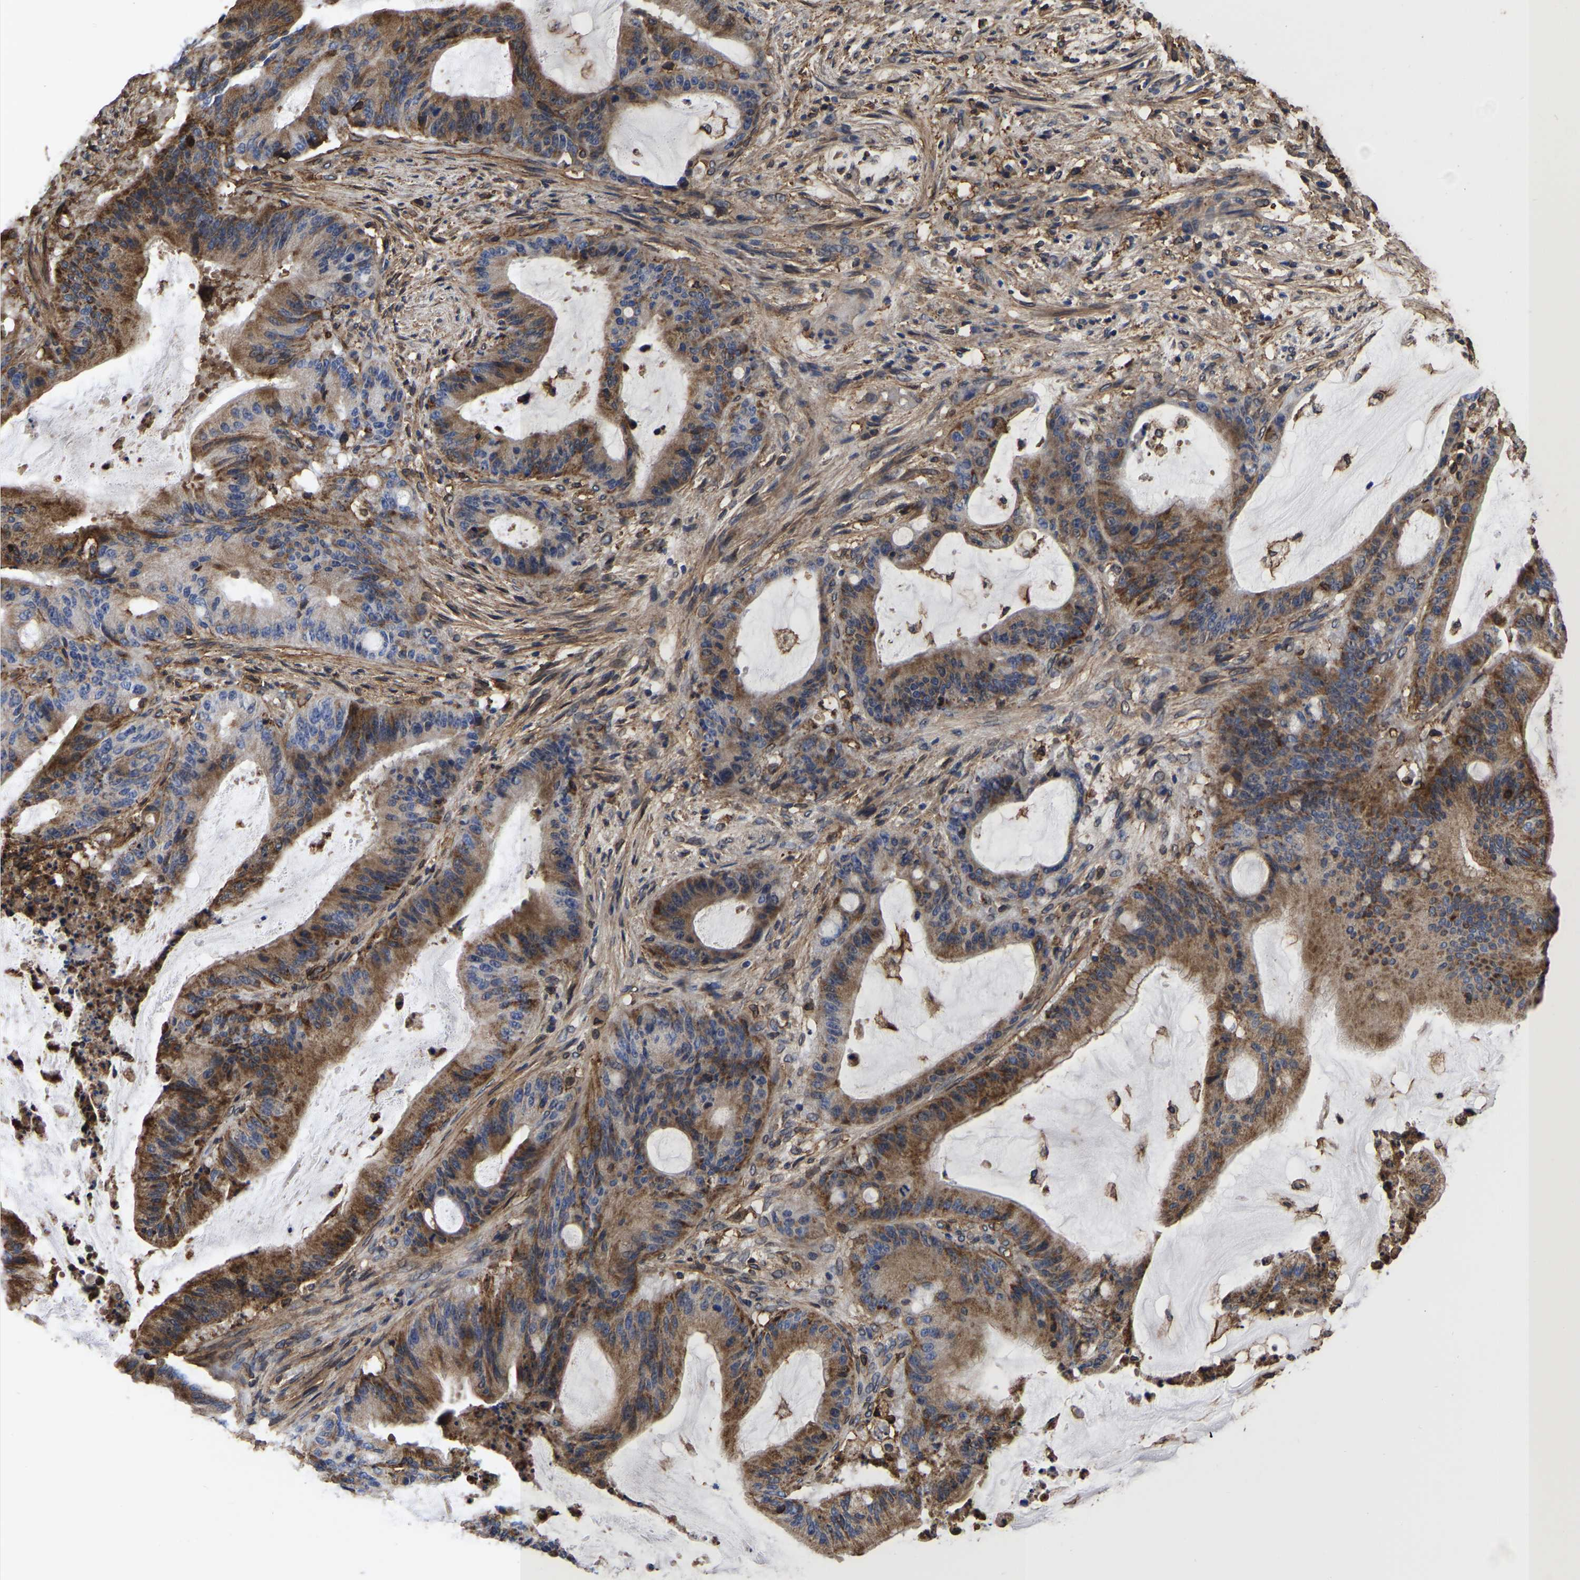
{"staining": {"intensity": "moderate", "quantity": ">75%", "location": "cytoplasmic/membranous"}, "tissue": "liver cancer", "cell_type": "Tumor cells", "image_type": "cancer", "snomed": [{"axis": "morphology", "description": "Normal tissue, NOS"}, {"axis": "morphology", "description": "Cholangiocarcinoma"}, {"axis": "topography", "description": "Liver"}, {"axis": "topography", "description": "Peripheral nerve tissue"}], "caption": "A photomicrograph of human liver cholangiocarcinoma stained for a protein displays moderate cytoplasmic/membranous brown staining in tumor cells.", "gene": "LIF", "patient": {"sex": "female", "age": 73}}